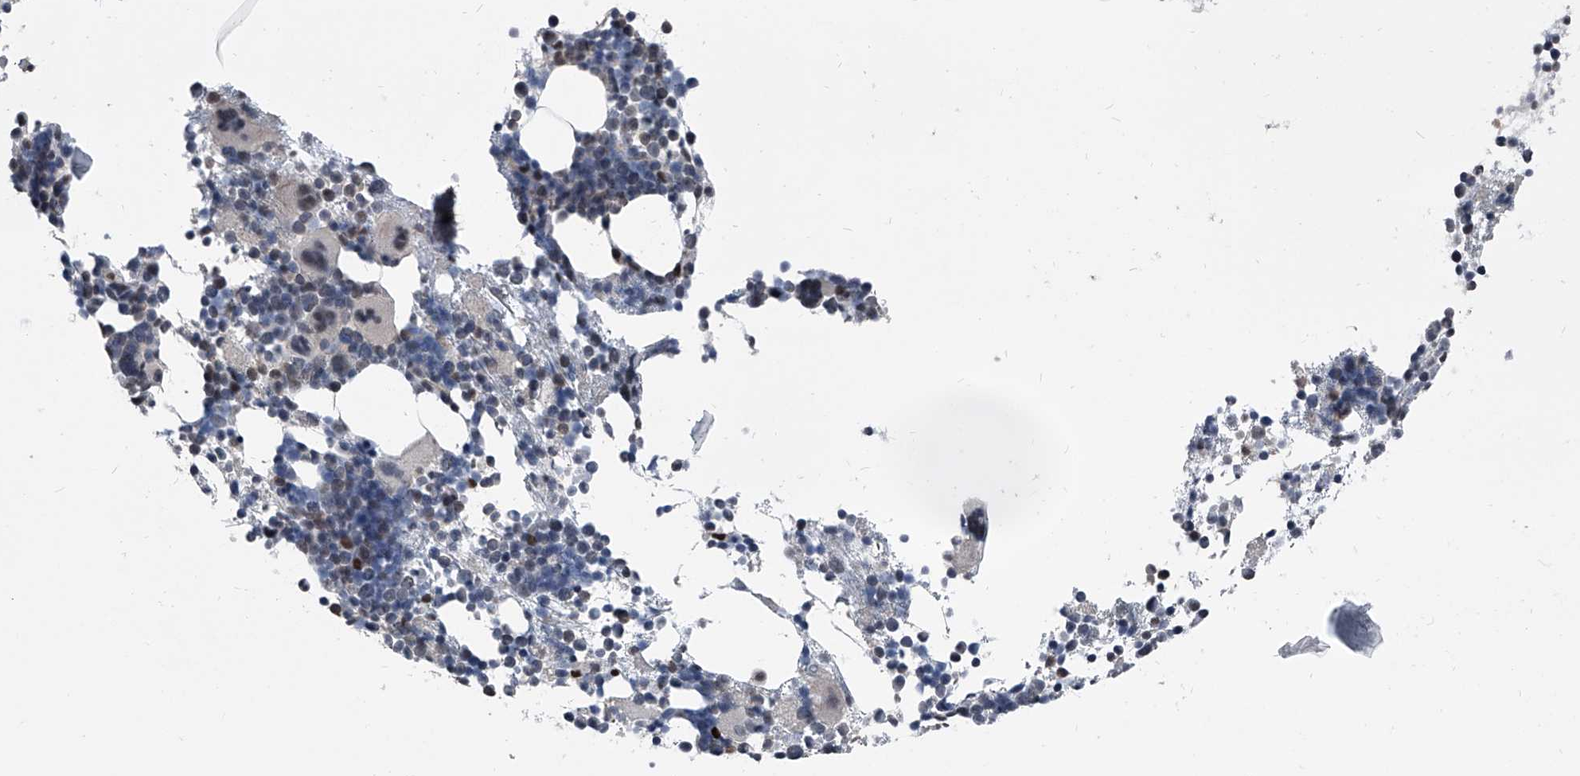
{"staining": {"intensity": "moderate", "quantity": "<25%", "location": "nuclear"}, "tissue": "bone marrow", "cell_type": "Hematopoietic cells", "image_type": "normal", "snomed": [{"axis": "morphology", "description": "Normal tissue, NOS"}, {"axis": "topography", "description": "Bone marrow"}], "caption": "Bone marrow stained with immunohistochemistry (IHC) displays moderate nuclear positivity in about <25% of hematopoietic cells.", "gene": "MEN1", "patient": {"sex": "female", "age": 57}}